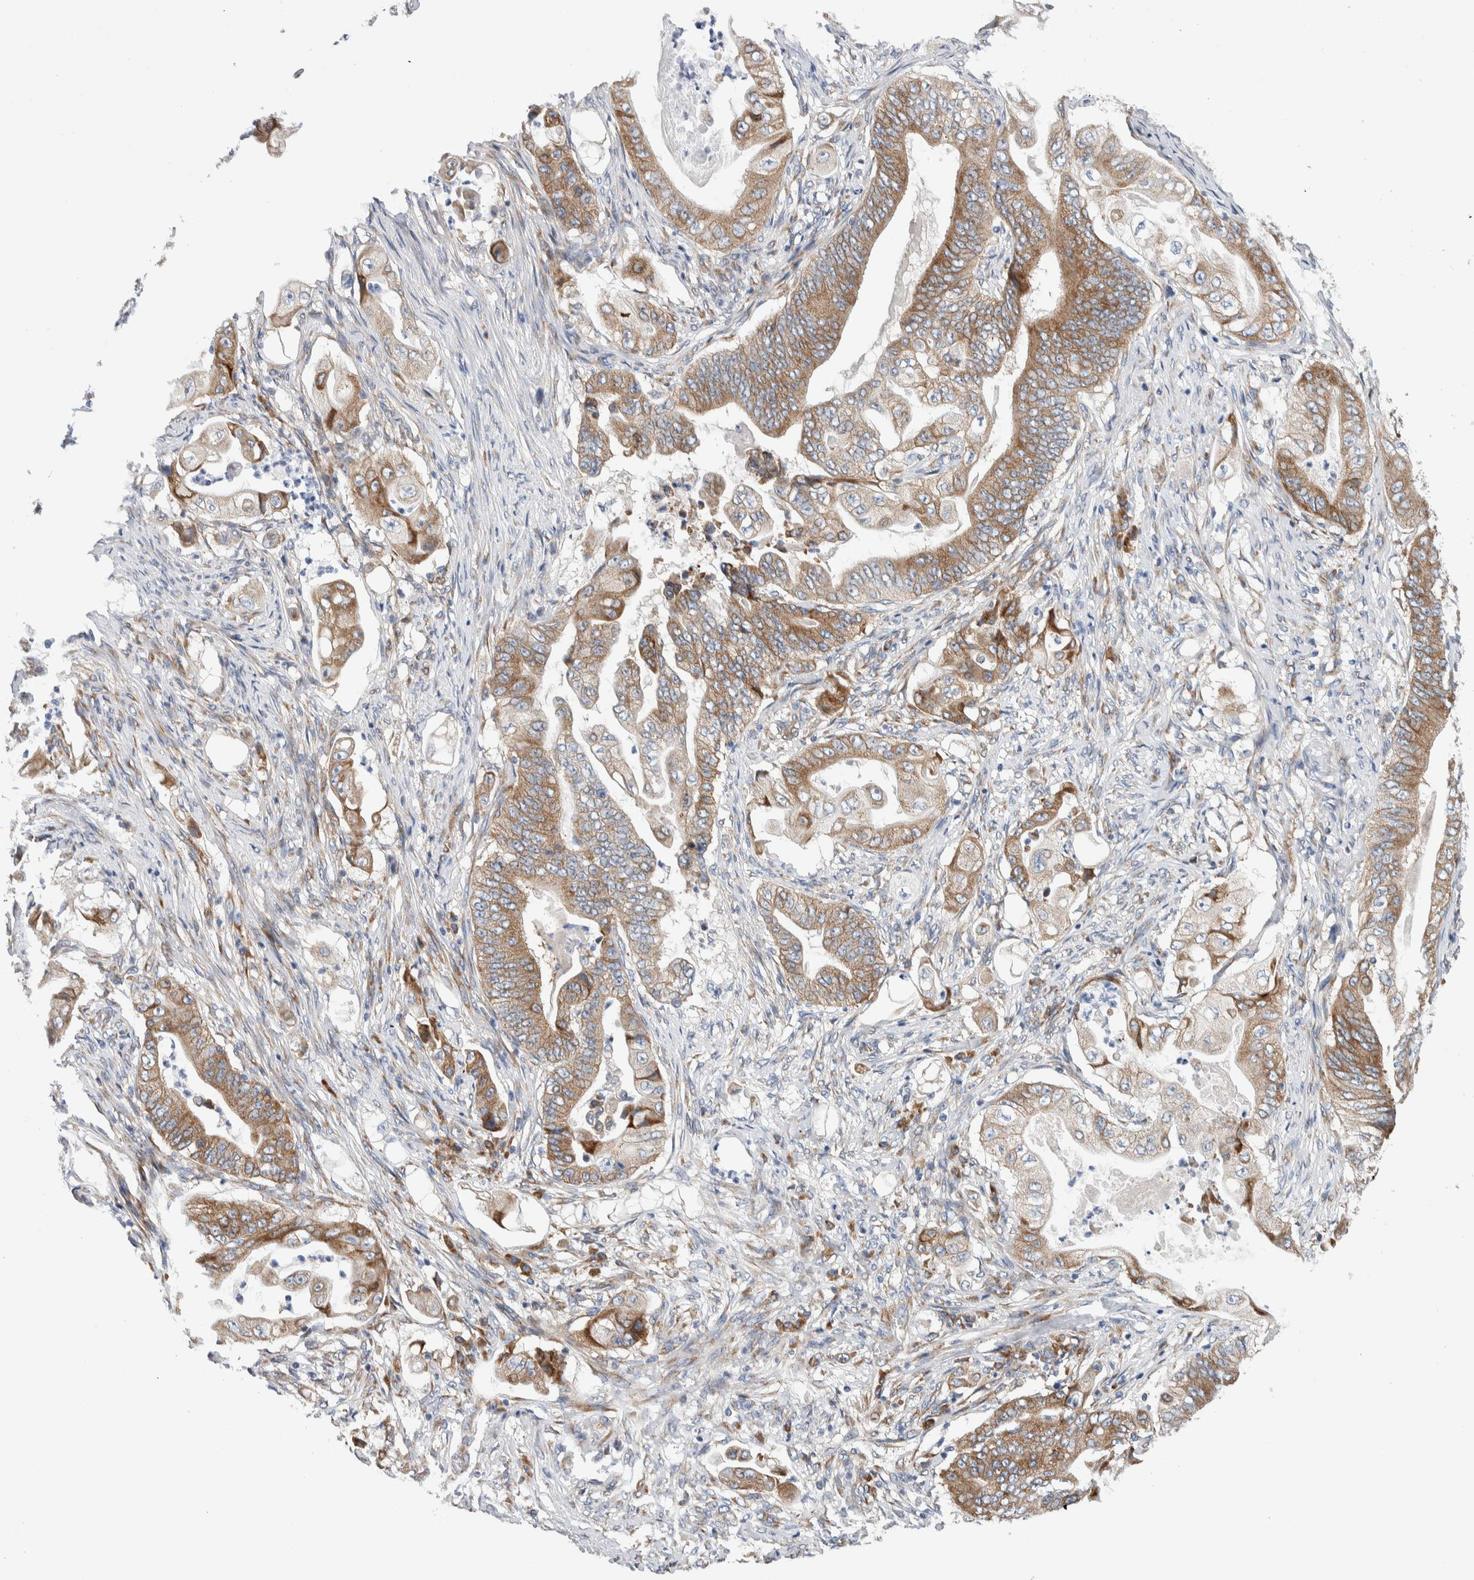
{"staining": {"intensity": "moderate", "quantity": ">75%", "location": "cytoplasmic/membranous"}, "tissue": "stomach cancer", "cell_type": "Tumor cells", "image_type": "cancer", "snomed": [{"axis": "morphology", "description": "Adenocarcinoma, NOS"}, {"axis": "topography", "description": "Stomach"}], "caption": "Stomach adenocarcinoma was stained to show a protein in brown. There is medium levels of moderate cytoplasmic/membranous expression in about >75% of tumor cells. (brown staining indicates protein expression, while blue staining denotes nuclei).", "gene": "RACK1", "patient": {"sex": "female", "age": 73}}